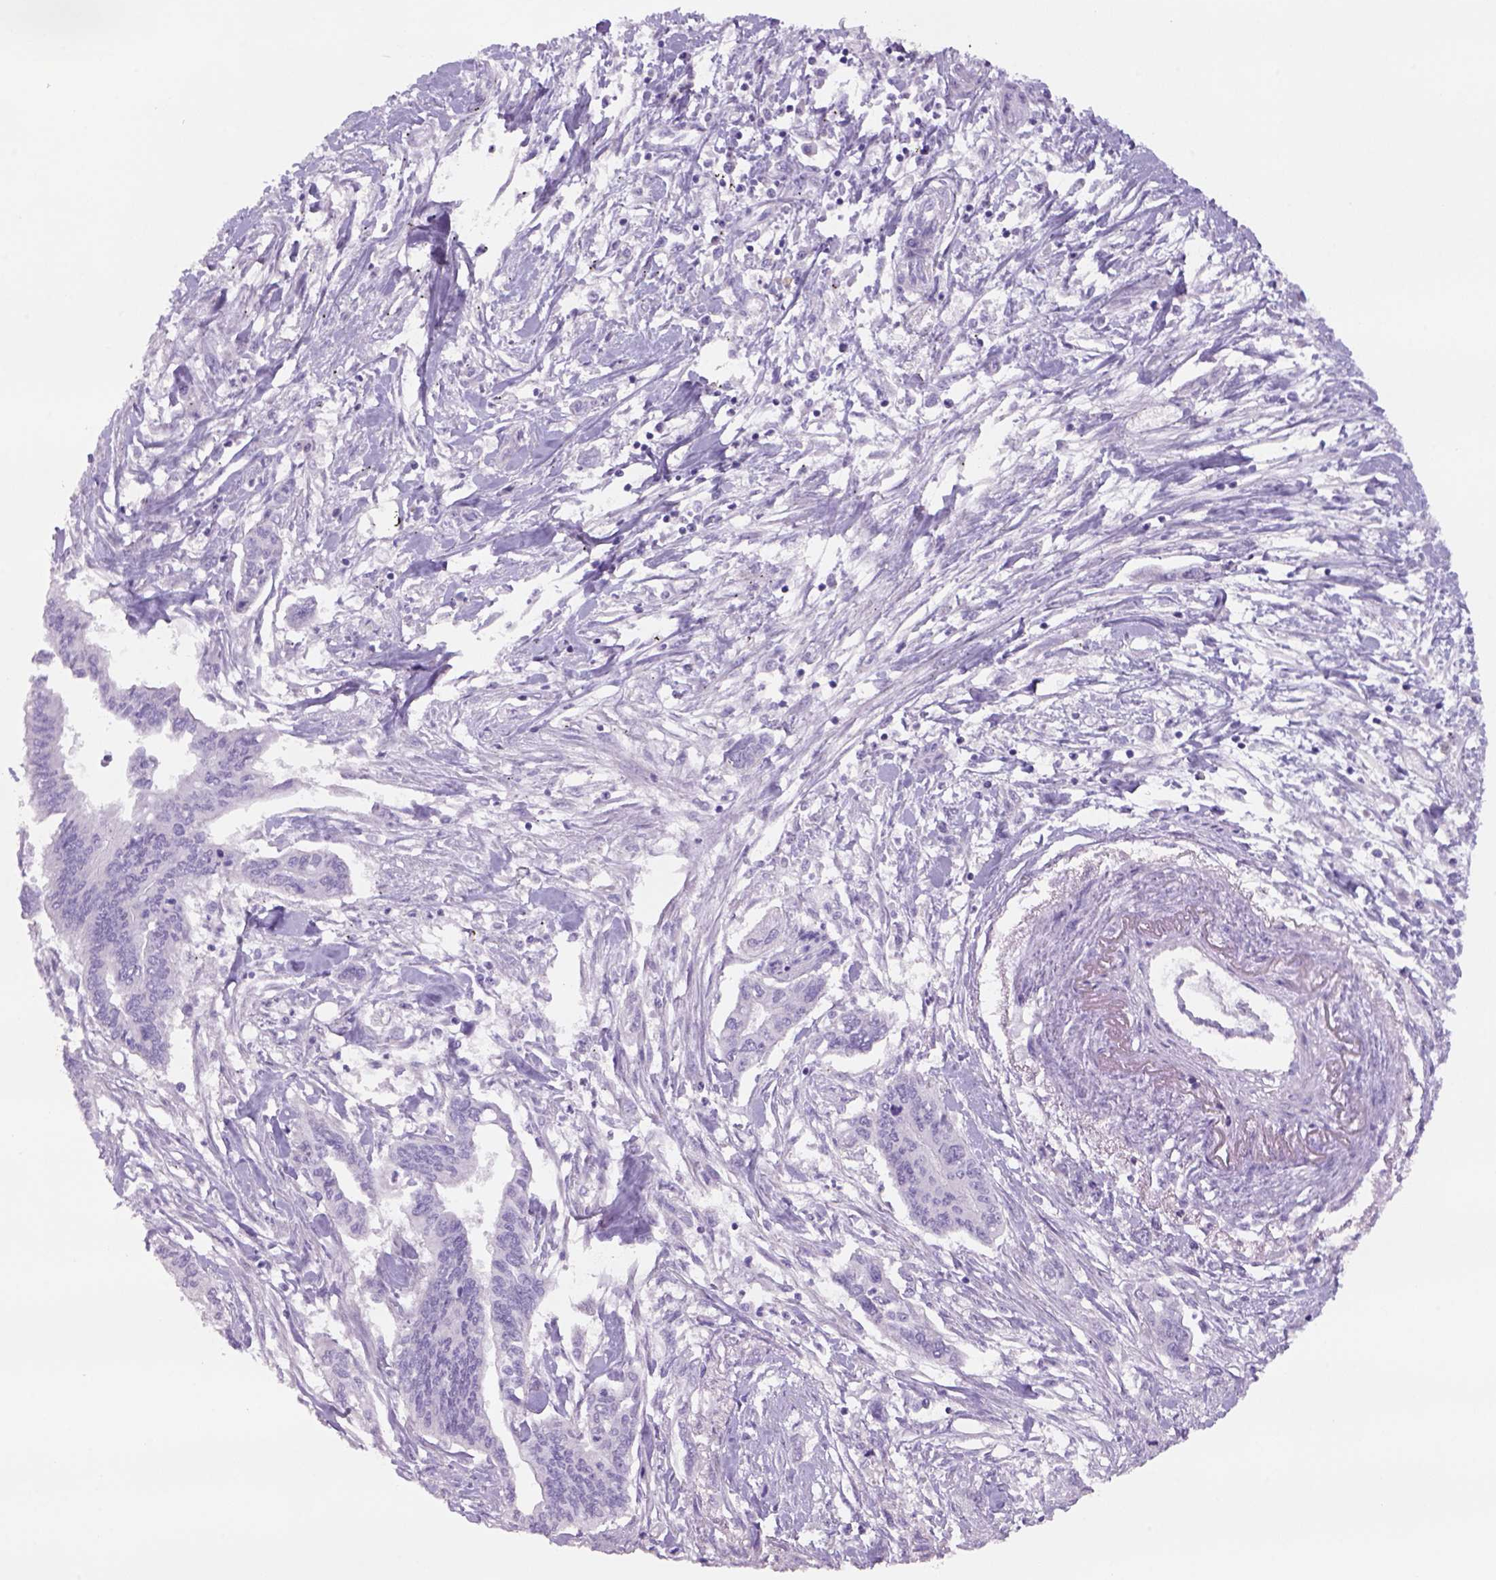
{"staining": {"intensity": "negative", "quantity": "none", "location": "none"}, "tissue": "pancreatic cancer", "cell_type": "Tumor cells", "image_type": "cancer", "snomed": [{"axis": "morphology", "description": "Adenocarcinoma, NOS"}, {"axis": "topography", "description": "Pancreas"}], "caption": "An immunohistochemistry (IHC) photomicrograph of adenocarcinoma (pancreatic) is shown. There is no staining in tumor cells of adenocarcinoma (pancreatic). Nuclei are stained in blue.", "gene": "TENM4", "patient": {"sex": "male", "age": 60}}